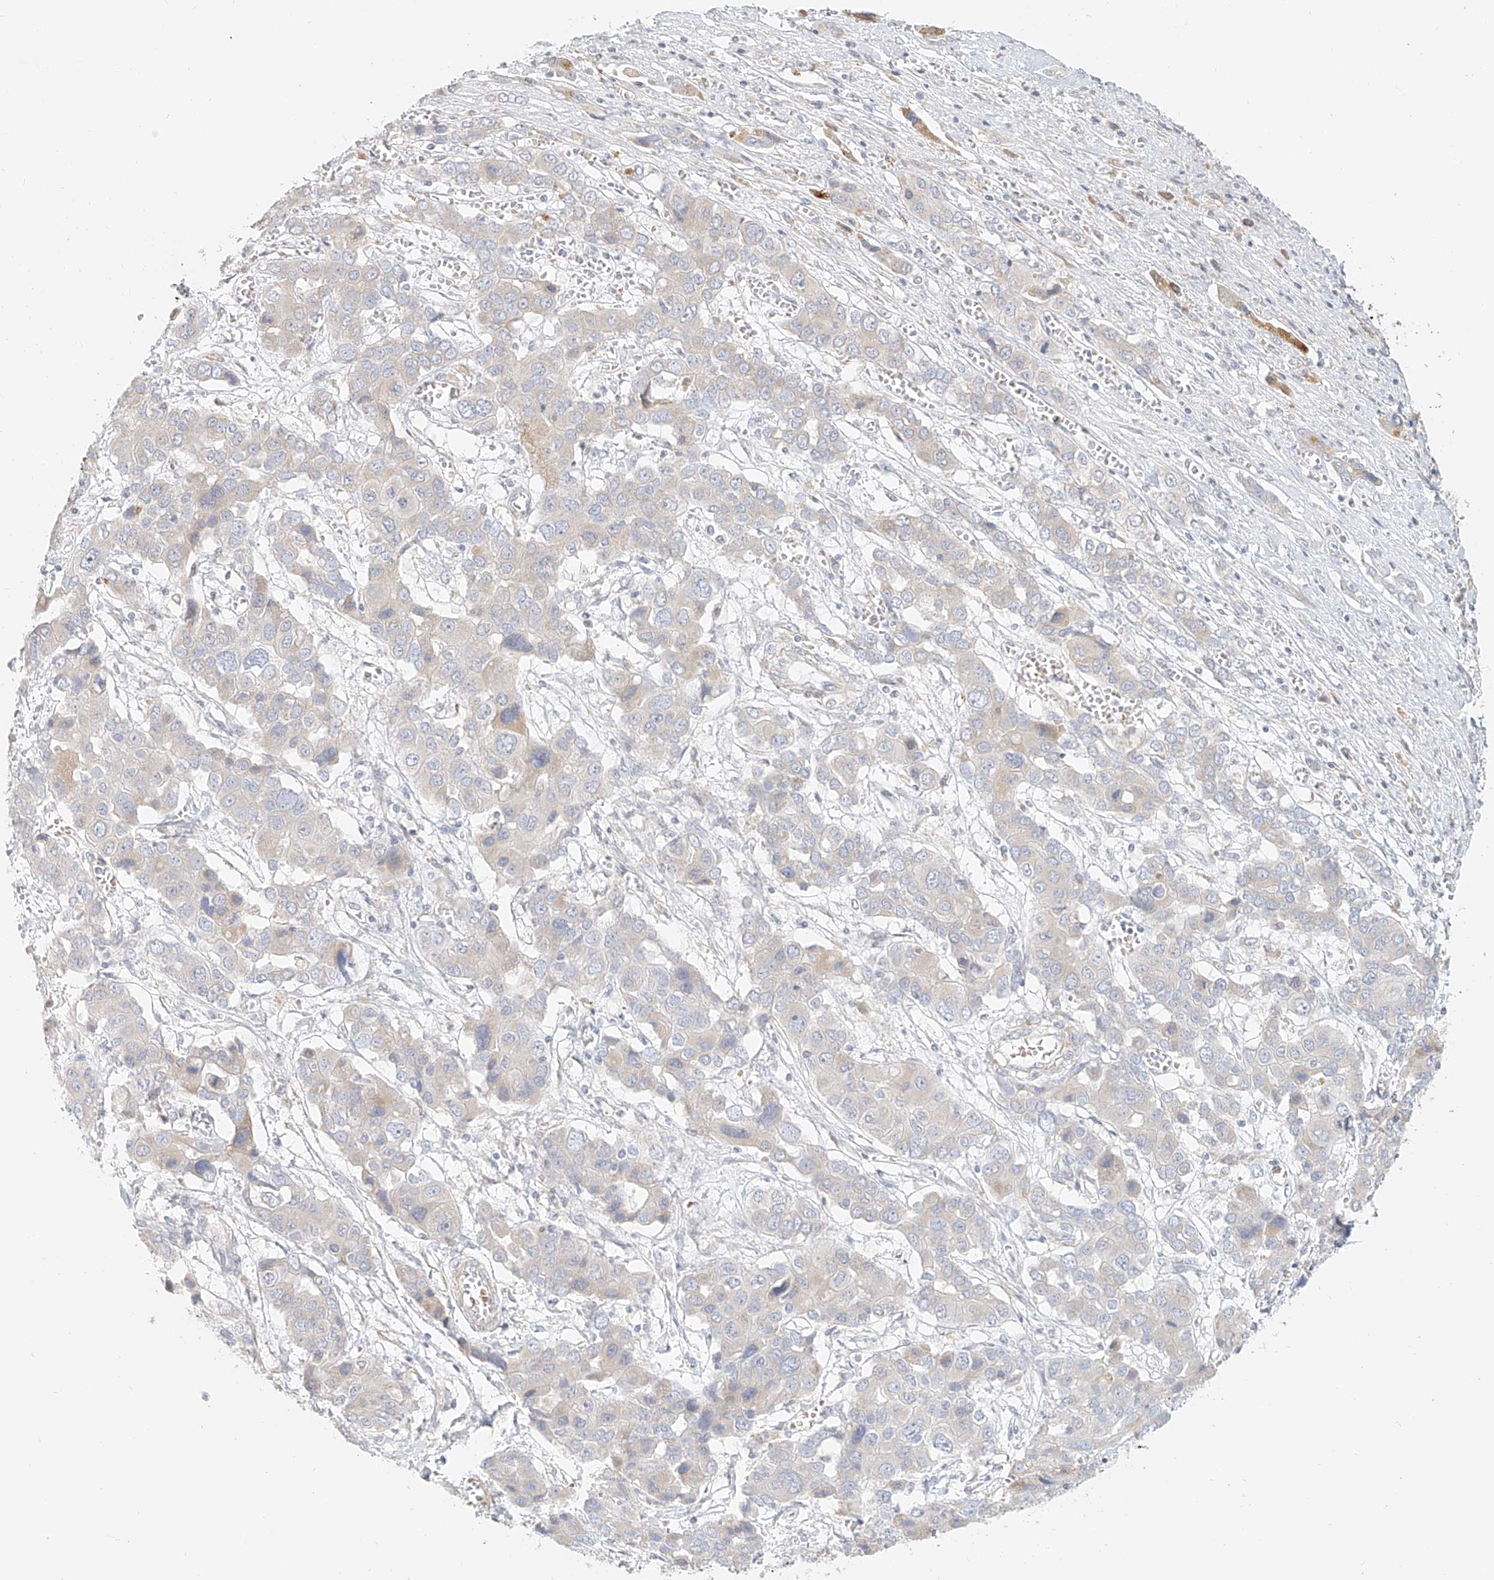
{"staining": {"intensity": "negative", "quantity": "none", "location": "none"}, "tissue": "liver cancer", "cell_type": "Tumor cells", "image_type": "cancer", "snomed": [{"axis": "morphology", "description": "Cholangiocarcinoma"}, {"axis": "topography", "description": "Liver"}], "caption": "The immunohistochemistry photomicrograph has no significant positivity in tumor cells of cholangiocarcinoma (liver) tissue.", "gene": "CXorf58", "patient": {"sex": "male", "age": 67}}